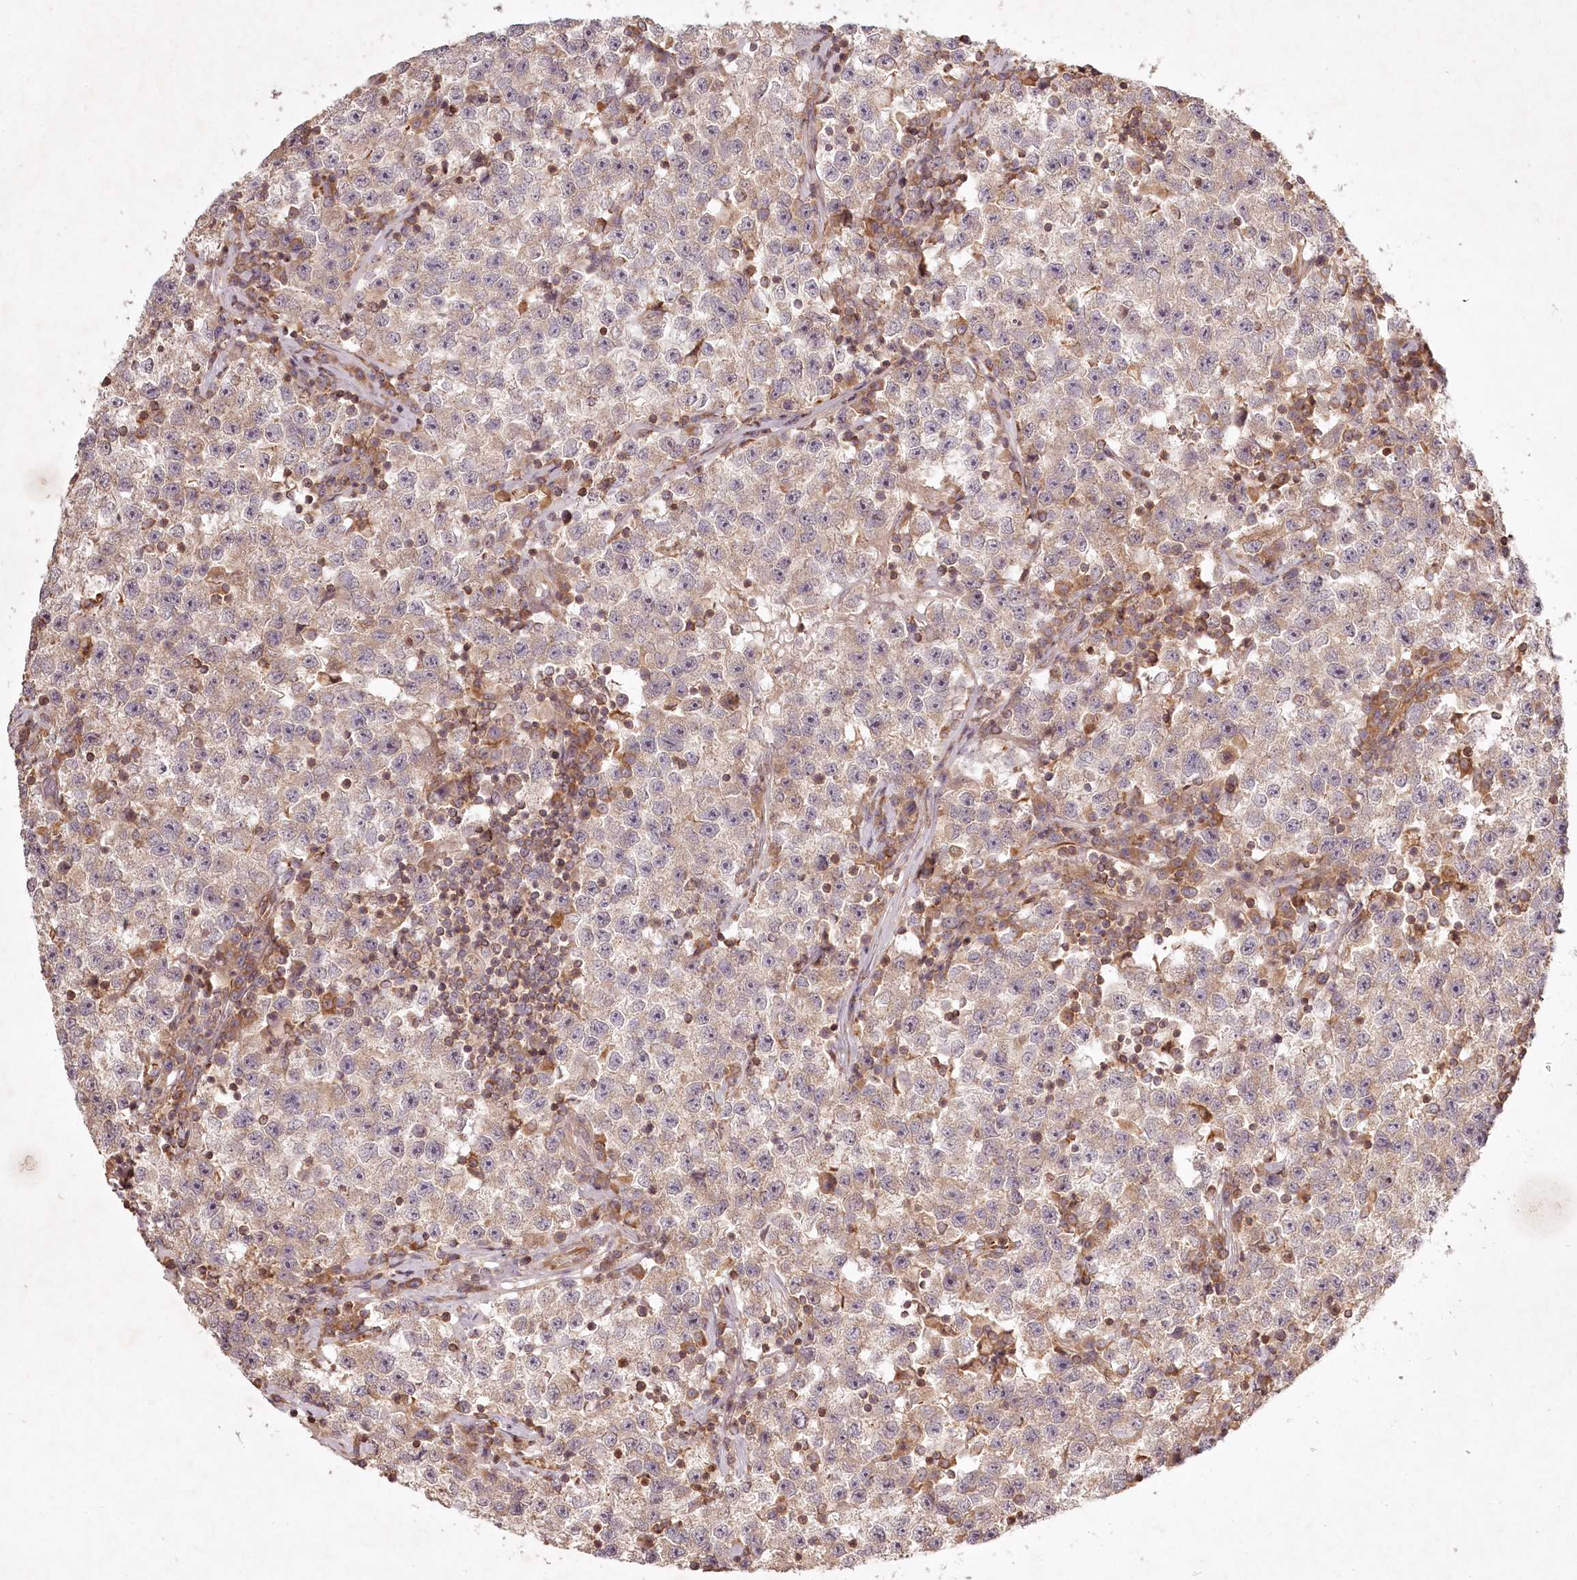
{"staining": {"intensity": "weak", "quantity": "<25%", "location": "cytoplasmic/membranous"}, "tissue": "testis cancer", "cell_type": "Tumor cells", "image_type": "cancer", "snomed": [{"axis": "morphology", "description": "Seminoma, NOS"}, {"axis": "topography", "description": "Testis"}], "caption": "The IHC image has no significant positivity in tumor cells of testis cancer tissue.", "gene": "TMIE", "patient": {"sex": "male", "age": 22}}